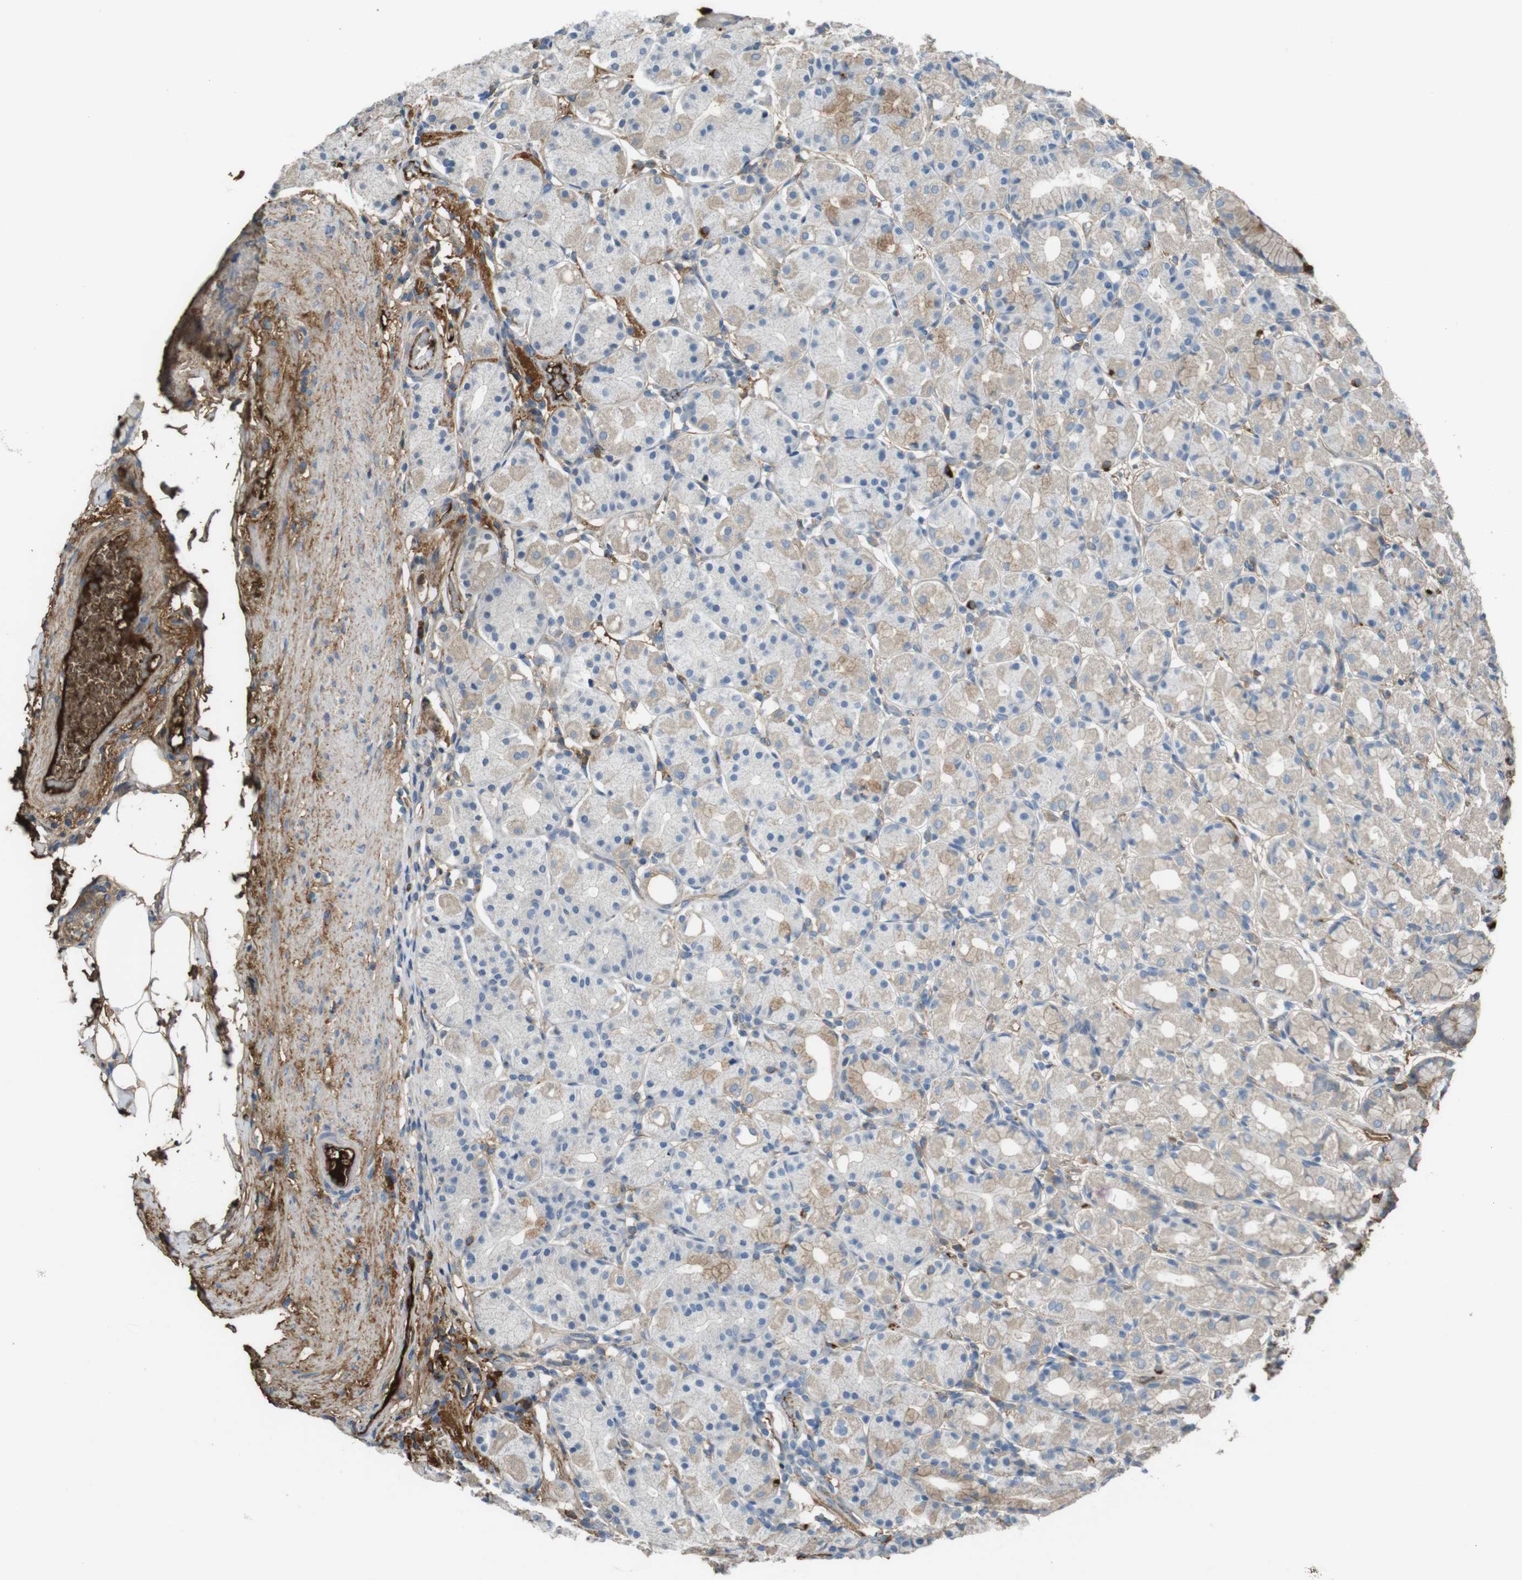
{"staining": {"intensity": "moderate", "quantity": "<25%", "location": "cytoplasmic/membranous"}, "tissue": "stomach", "cell_type": "Glandular cells", "image_type": "normal", "snomed": [{"axis": "morphology", "description": "Normal tissue, NOS"}, {"axis": "topography", "description": "Stomach, upper"}], "caption": "Benign stomach demonstrates moderate cytoplasmic/membranous staining in about <25% of glandular cells, visualized by immunohistochemistry.", "gene": "LTBP4", "patient": {"sex": "male", "age": 68}}